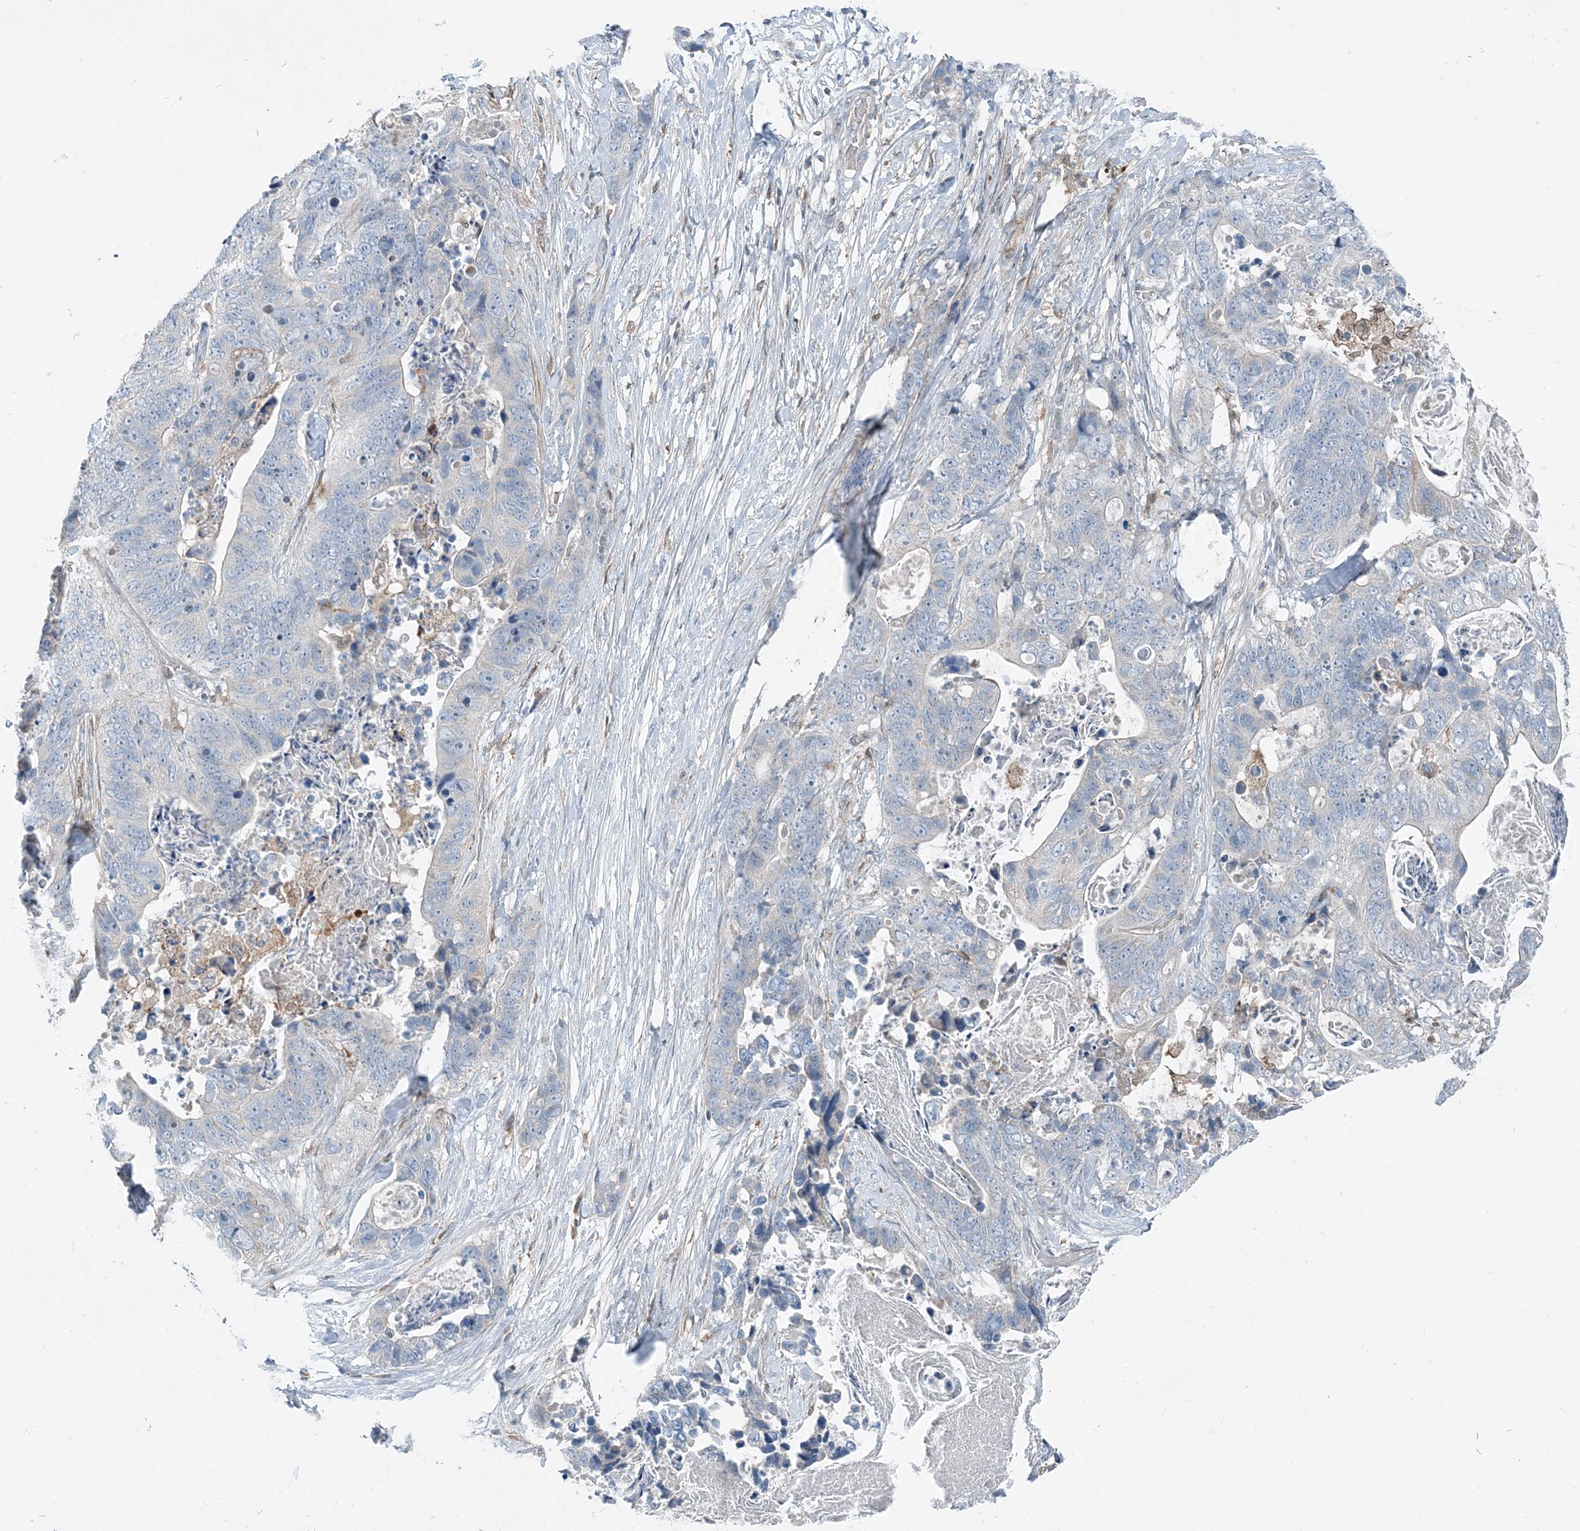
{"staining": {"intensity": "negative", "quantity": "none", "location": "none"}, "tissue": "stomach cancer", "cell_type": "Tumor cells", "image_type": "cancer", "snomed": [{"axis": "morphology", "description": "Adenocarcinoma, NOS"}, {"axis": "topography", "description": "Stomach"}], "caption": "This is an immunohistochemistry histopathology image of human stomach cancer (adenocarcinoma). There is no positivity in tumor cells.", "gene": "ARMH1", "patient": {"sex": "female", "age": 89}}